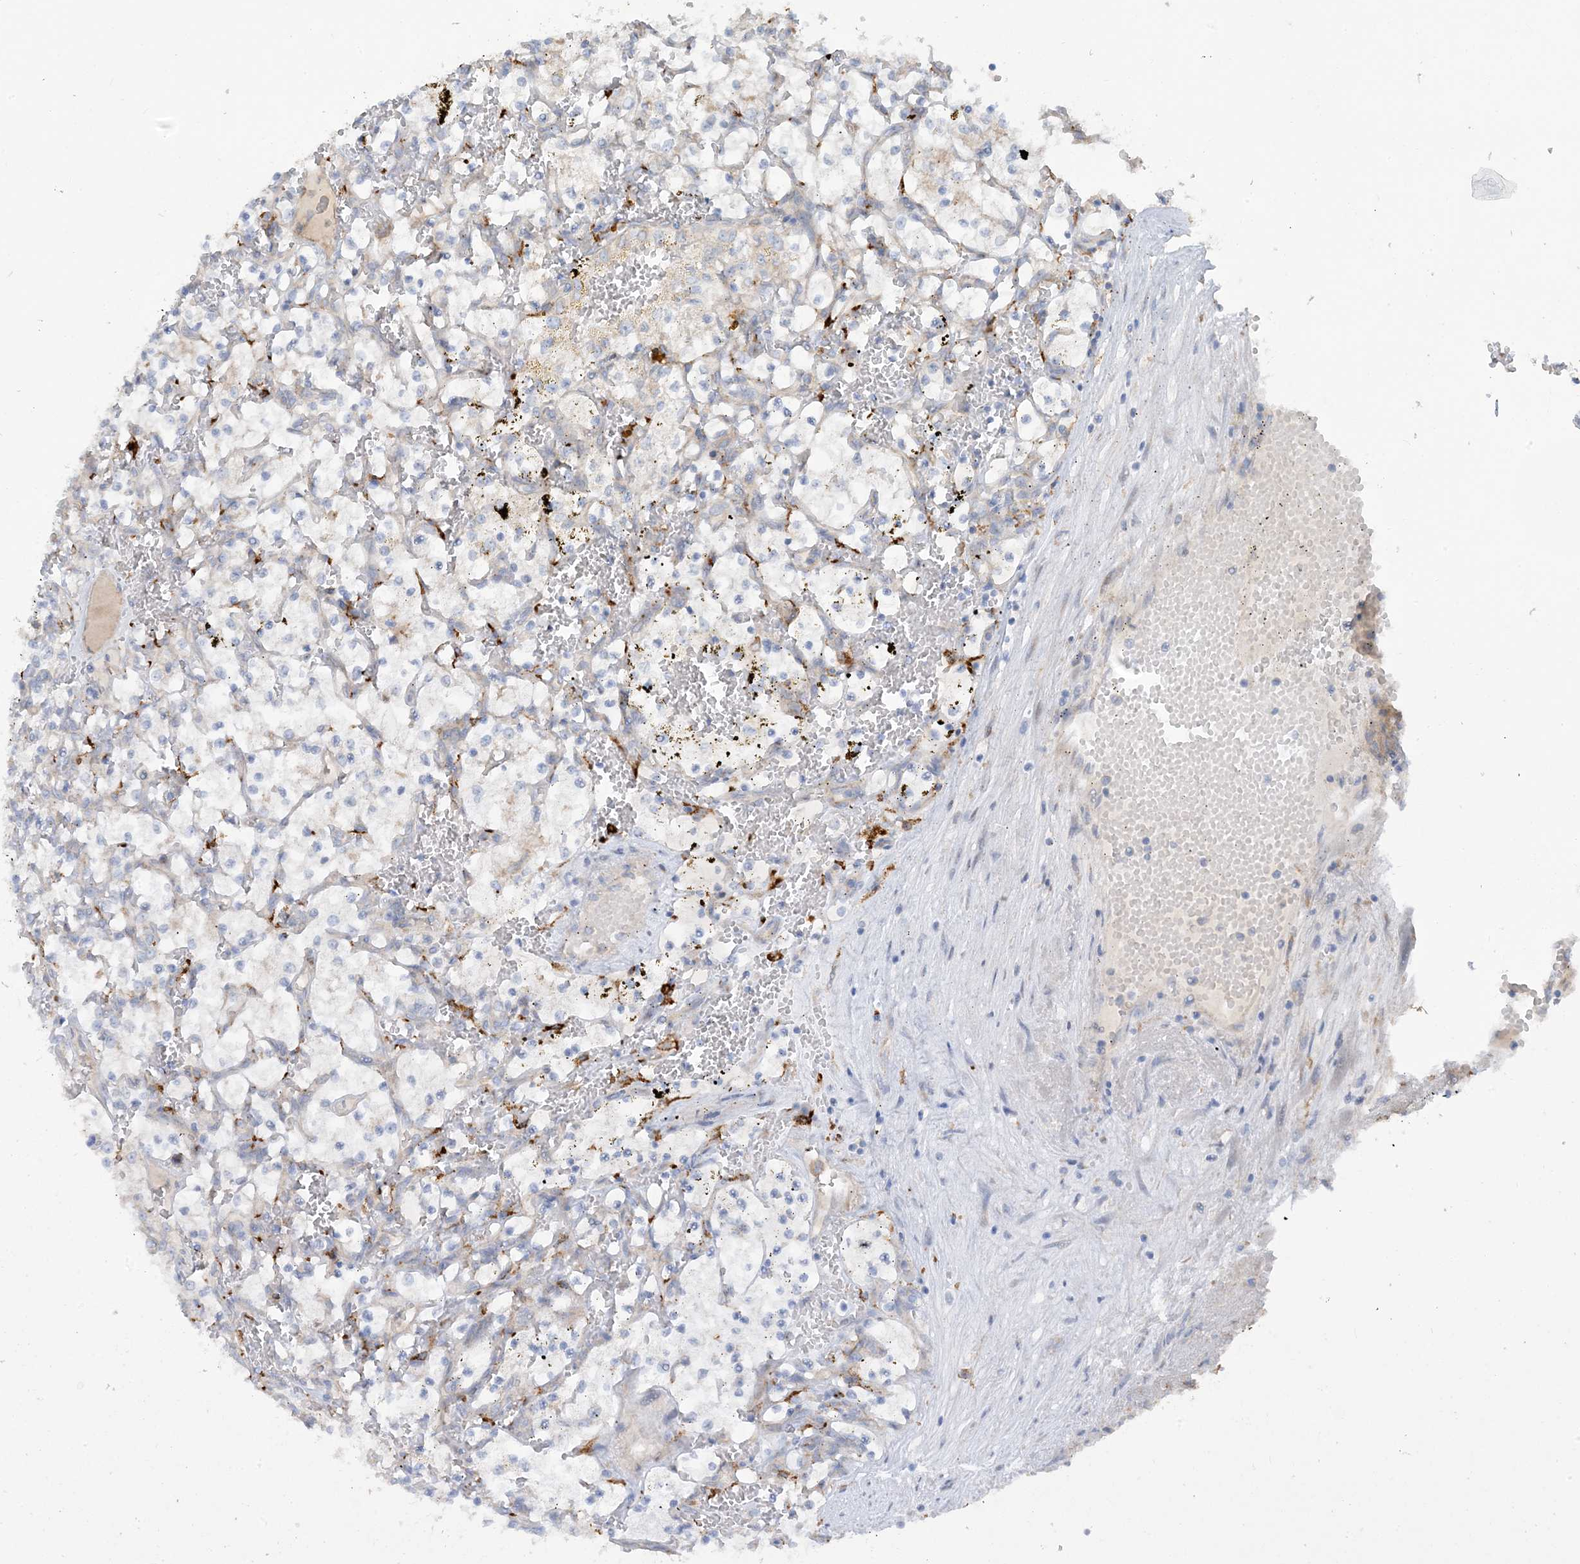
{"staining": {"intensity": "negative", "quantity": "none", "location": "none"}, "tissue": "renal cancer", "cell_type": "Tumor cells", "image_type": "cancer", "snomed": [{"axis": "morphology", "description": "Adenocarcinoma, NOS"}, {"axis": "topography", "description": "Kidney"}], "caption": "Renal adenocarcinoma was stained to show a protein in brown. There is no significant positivity in tumor cells.", "gene": "PEAR1", "patient": {"sex": "female", "age": 69}}